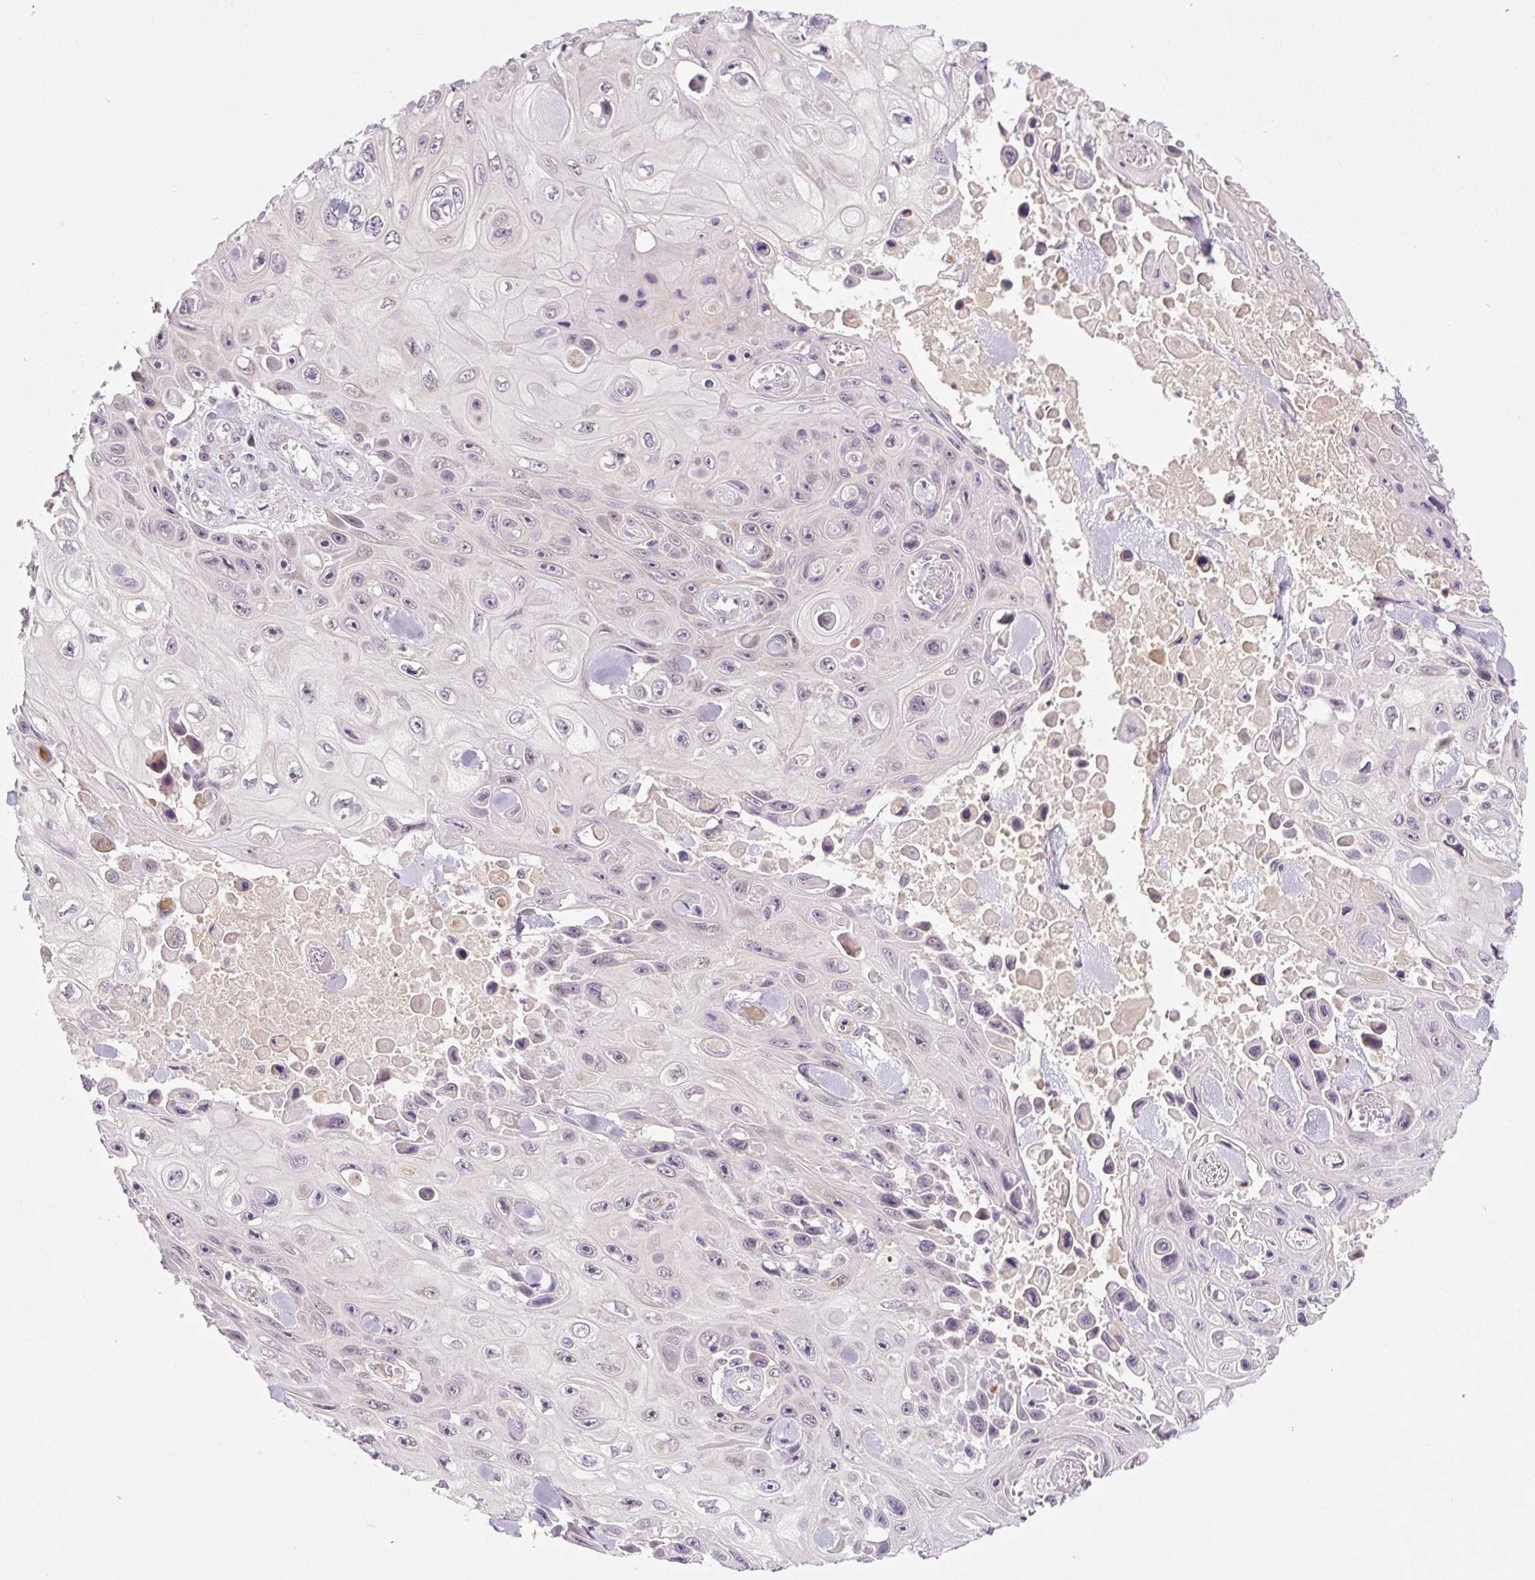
{"staining": {"intensity": "negative", "quantity": "none", "location": "none"}, "tissue": "skin cancer", "cell_type": "Tumor cells", "image_type": "cancer", "snomed": [{"axis": "morphology", "description": "Squamous cell carcinoma, NOS"}, {"axis": "topography", "description": "Skin"}], "caption": "Photomicrograph shows no protein staining in tumor cells of skin squamous cell carcinoma tissue. (Stains: DAB (3,3'-diaminobenzidine) IHC with hematoxylin counter stain, Microscopy: brightfield microscopy at high magnification).", "gene": "PRKAA2", "patient": {"sex": "male", "age": 82}}